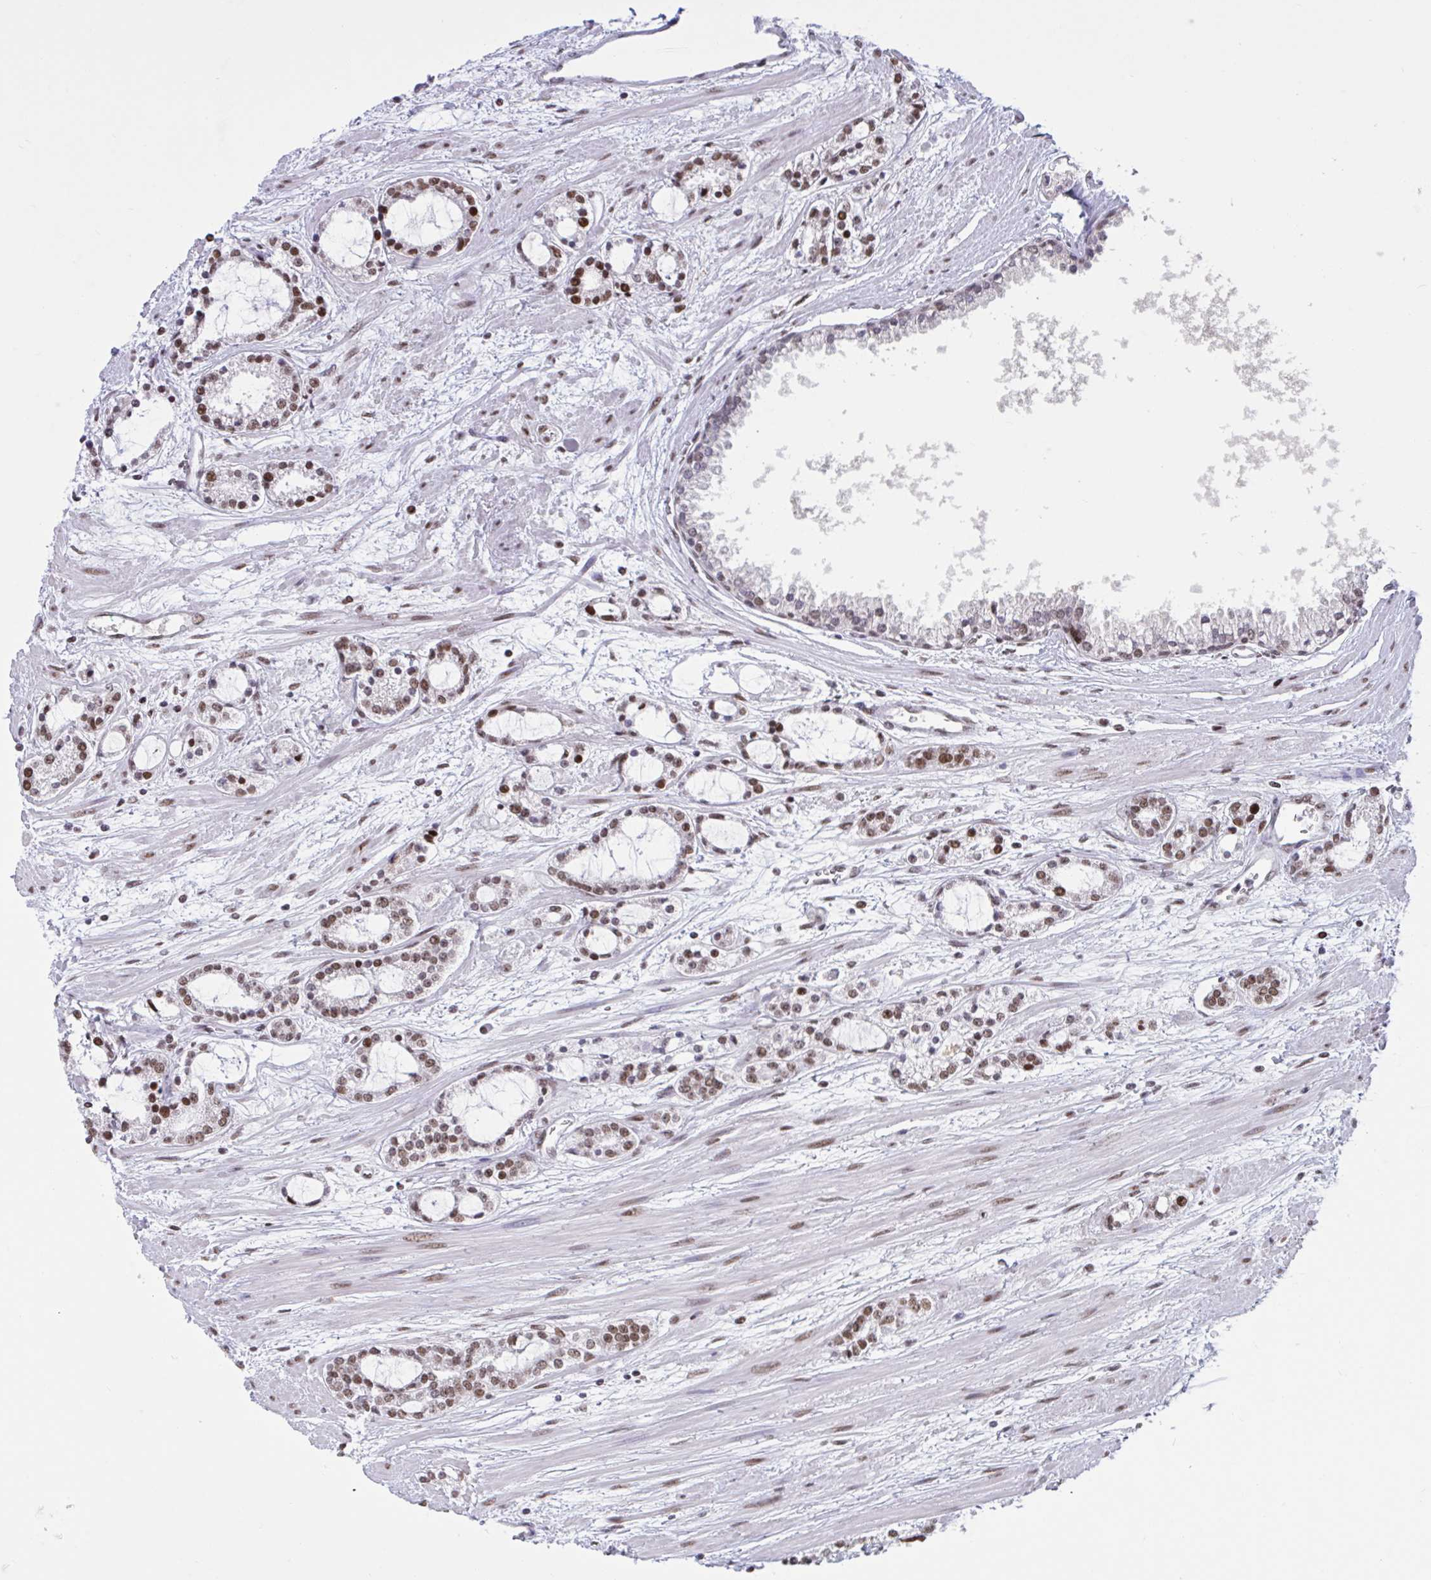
{"staining": {"intensity": "moderate", "quantity": ">75%", "location": "nuclear"}, "tissue": "prostate cancer", "cell_type": "Tumor cells", "image_type": "cancer", "snomed": [{"axis": "morphology", "description": "Adenocarcinoma, Medium grade"}, {"axis": "topography", "description": "Prostate"}], "caption": "A photomicrograph of human medium-grade adenocarcinoma (prostate) stained for a protein displays moderate nuclear brown staining in tumor cells.", "gene": "CBFA2T2", "patient": {"sex": "male", "age": 57}}